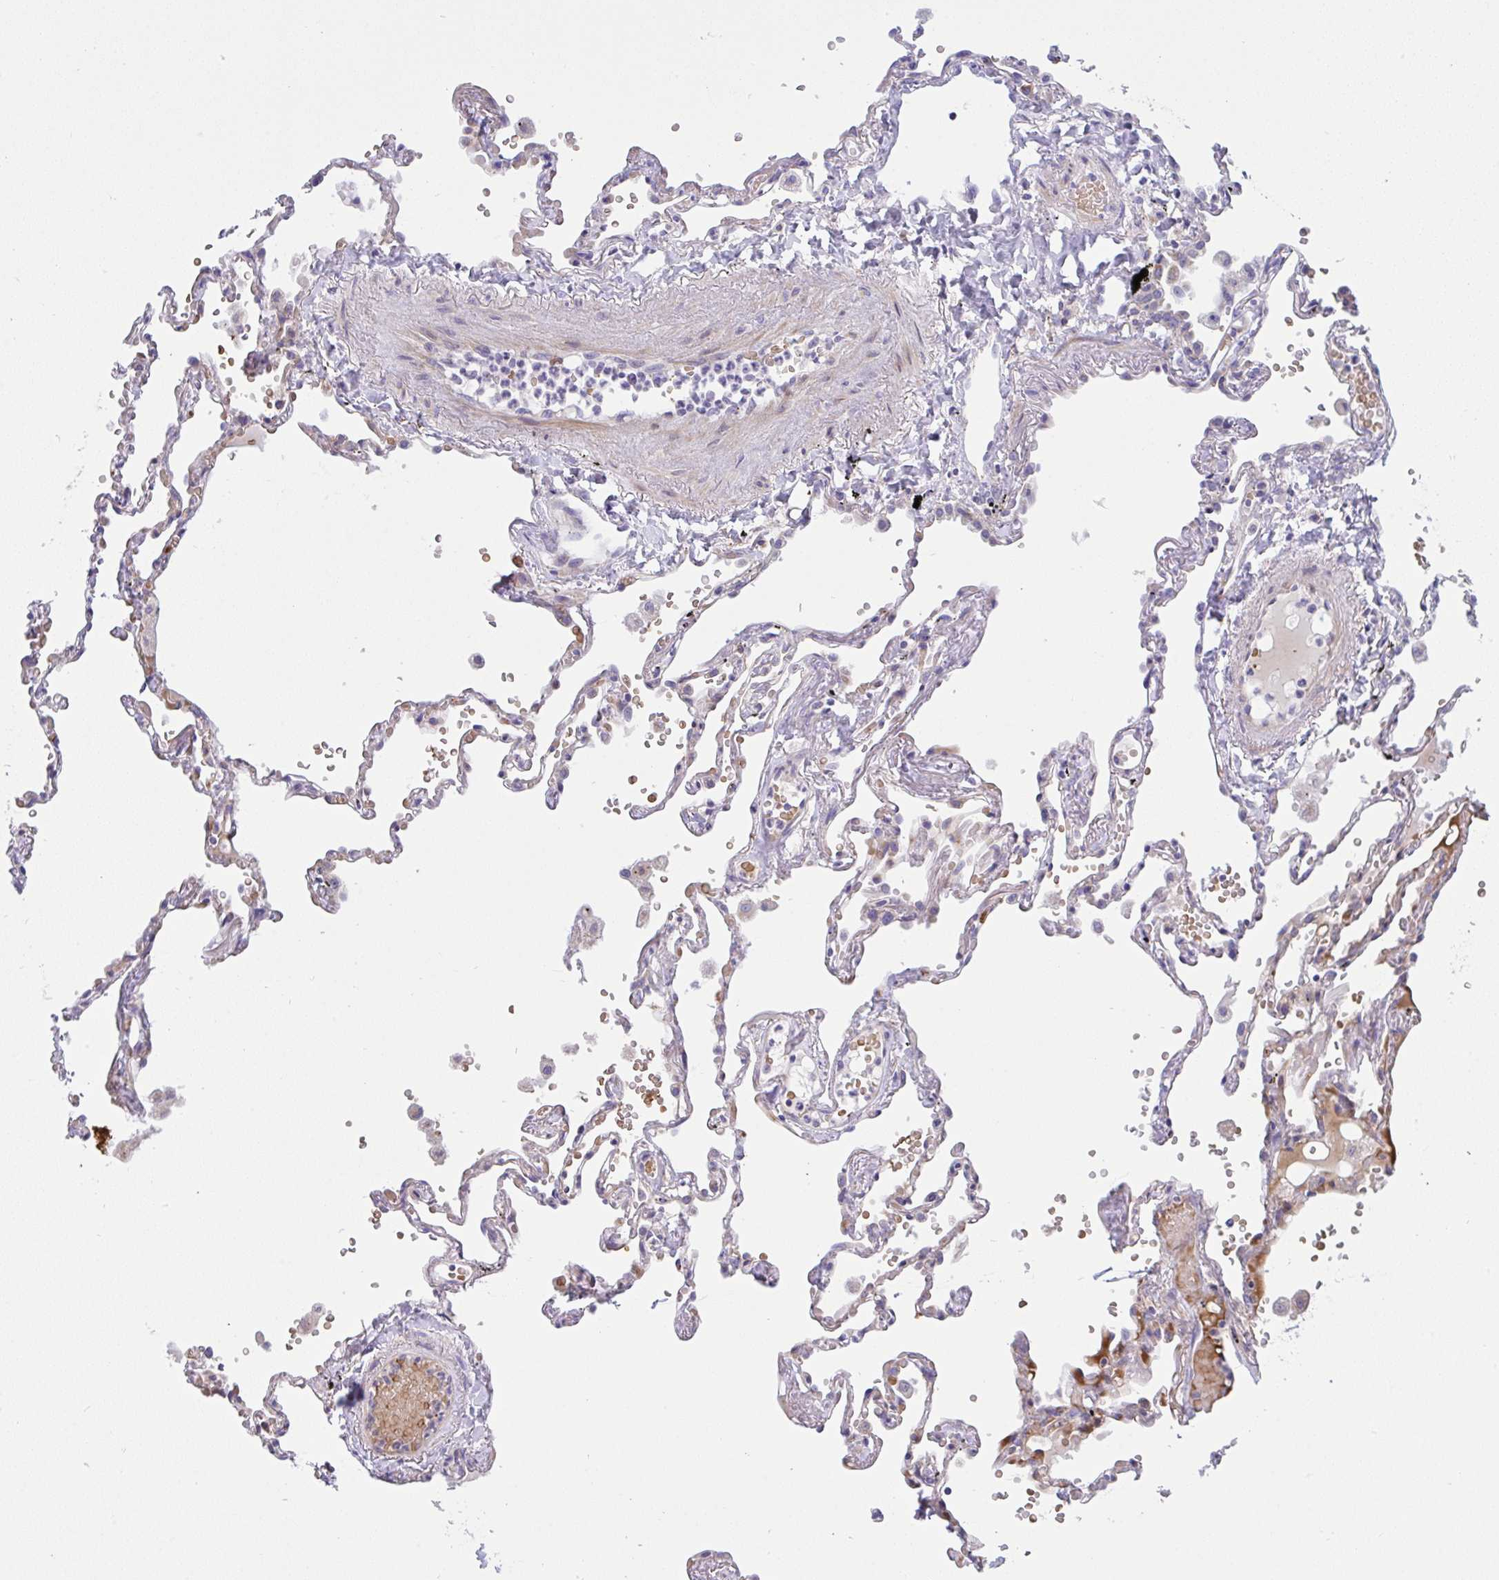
{"staining": {"intensity": "weak", "quantity": "25%-75%", "location": "cytoplasmic/membranous"}, "tissue": "lung", "cell_type": "Alveolar cells", "image_type": "normal", "snomed": [{"axis": "morphology", "description": "Normal tissue, NOS"}, {"axis": "topography", "description": "Lung"}], "caption": "High-magnification brightfield microscopy of unremarkable lung stained with DAB (3,3'-diaminobenzidine) (brown) and counterstained with hematoxylin (blue). alveolar cells exhibit weak cytoplasmic/membranous staining is seen in about25%-75% of cells. The staining was performed using DAB, with brown indicating positive protein expression. Nuclei are stained blue with hematoxylin.", "gene": "NTN1", "patient": {"sex": "female", "age": 67}}